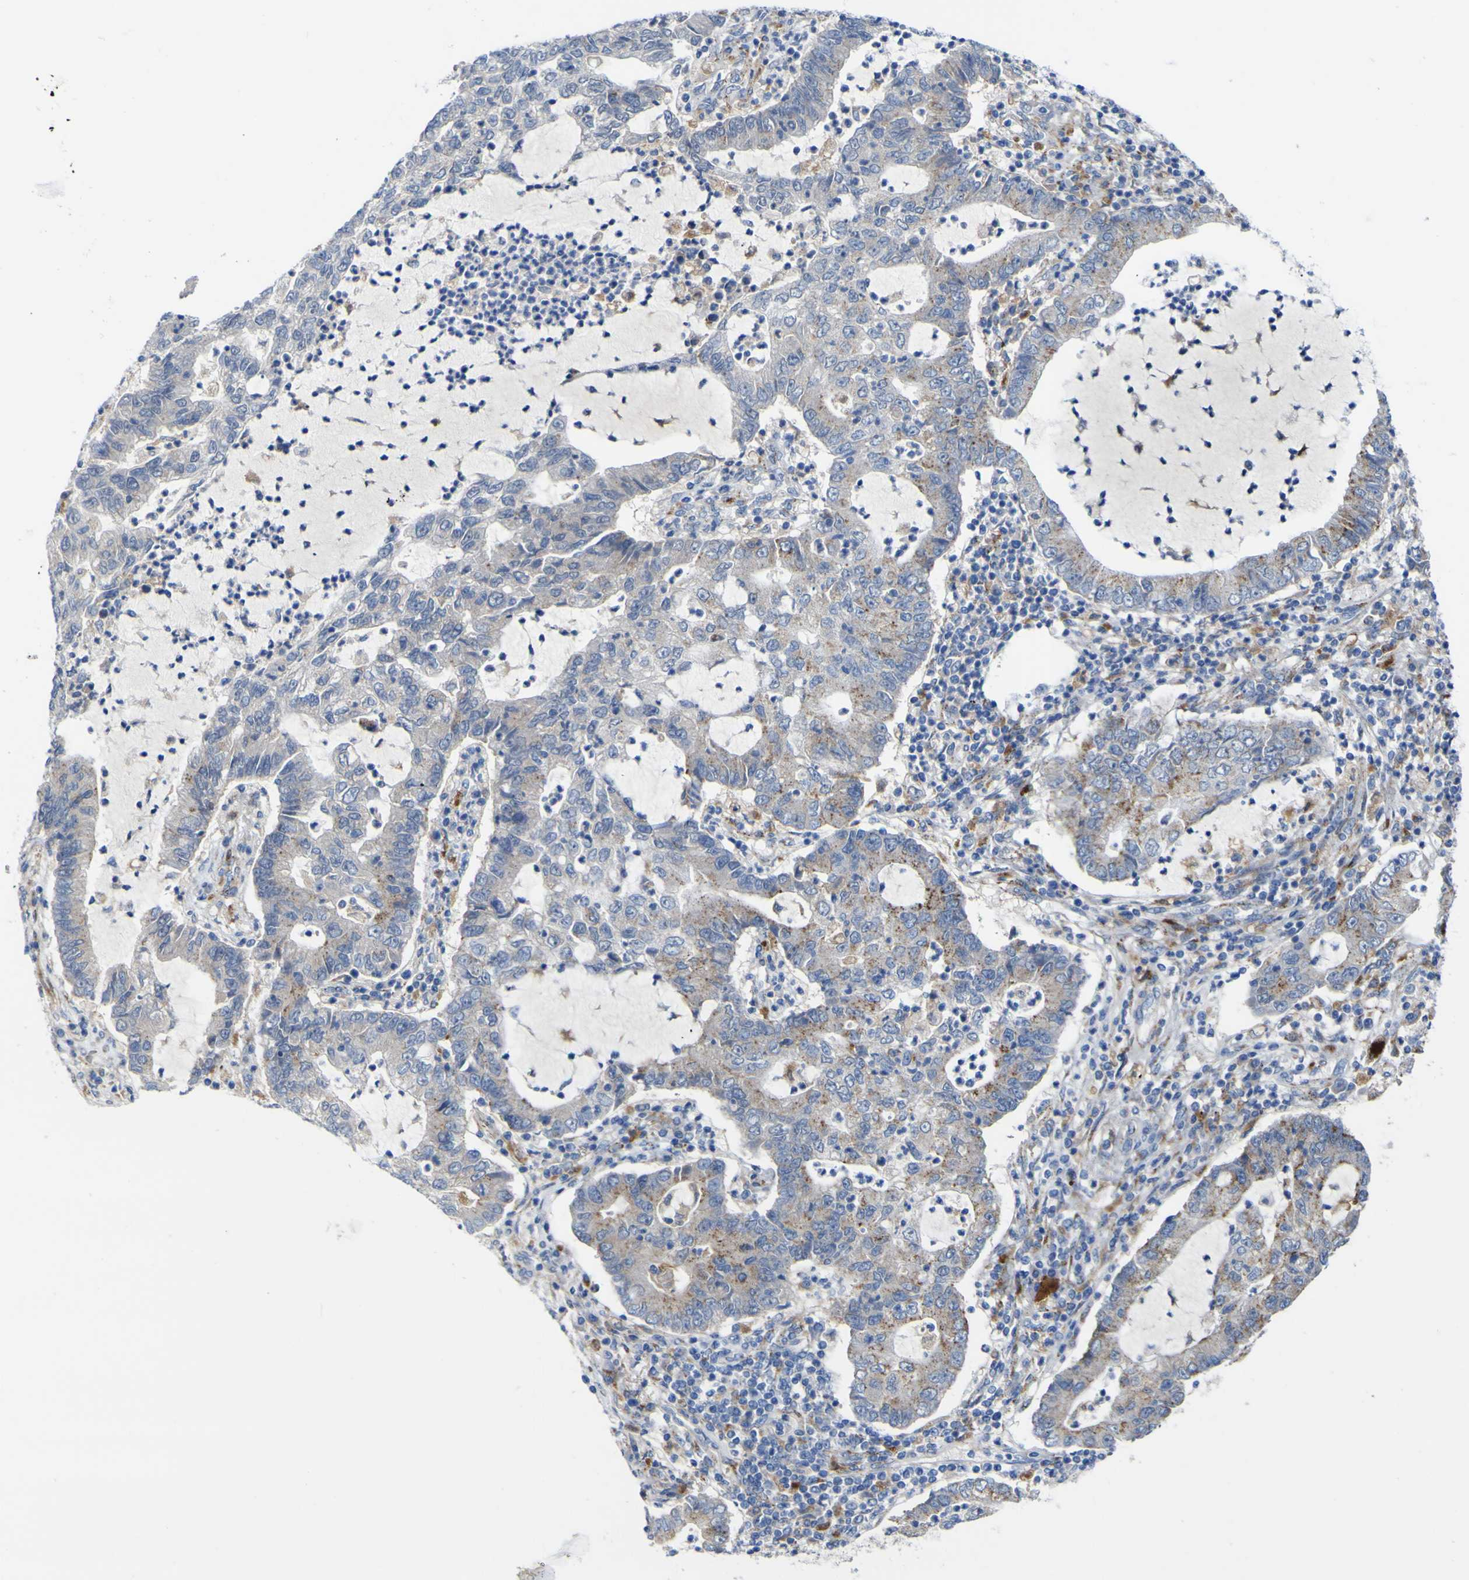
{"staining": {"intensity": "moderate", "quantity": ">75%", "location": "cytoplasmic/membranous"}, "tissue": "lung cancer", "cell_type": "Tumor cells", "image_type": "cancer", "snomed": [{"axis": "morphology", "description": "Adenocarcinoma, NOS"}, {"axis": "topography", "description": "Lung"}], "caption": "Immunohistochemistry (IHC) histopathology image of human lung adenocarcinoma stained for a protein (brown), which exhibits medium levels of moderate cytoplasmic/membranous positivity in approximately >75% of tumor cells.", "gene": "PTPRF", "patient": {"sex": "female", "age": 51}}